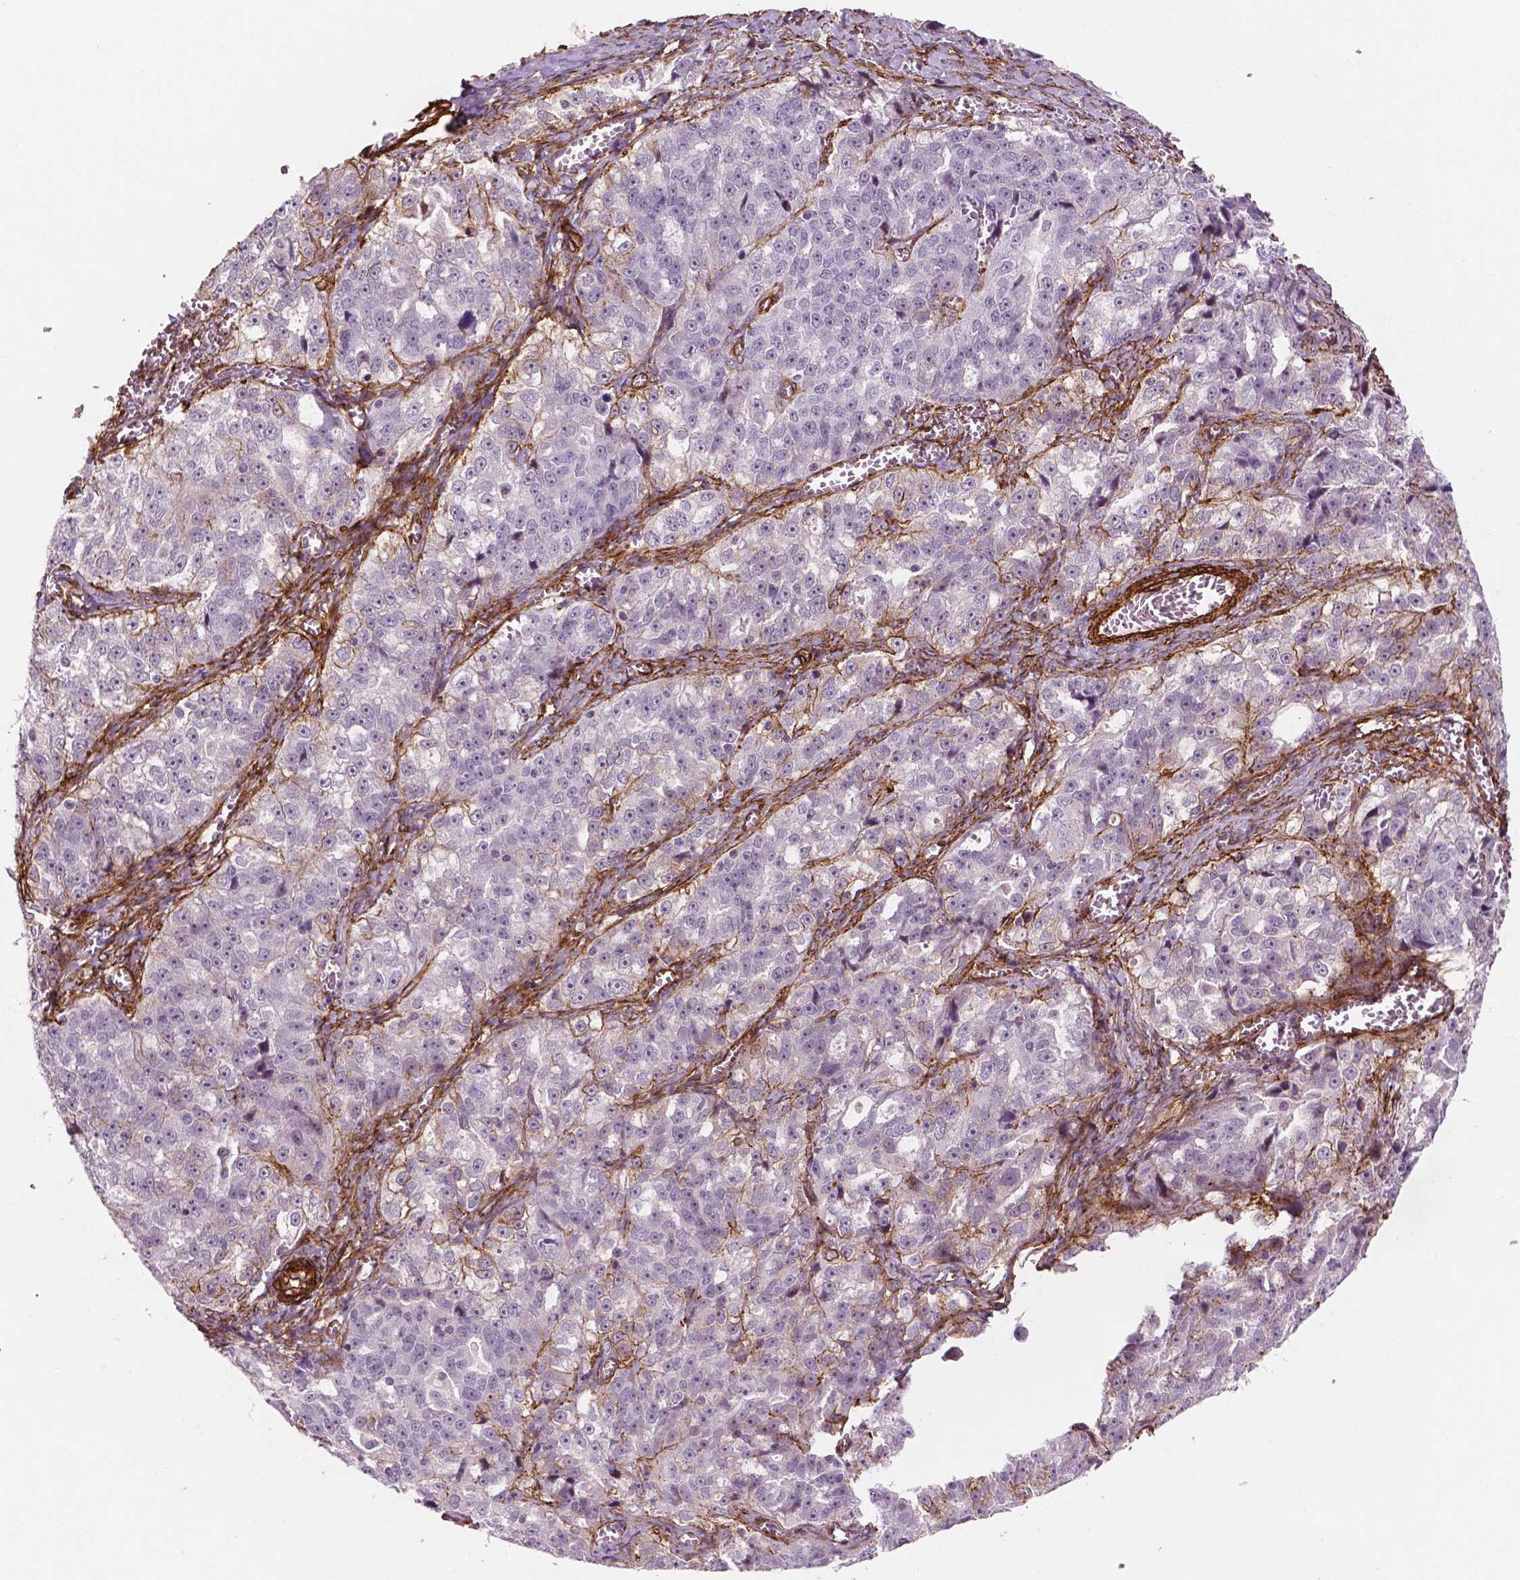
{"staining": {"intensity": "negative", "quantity": "none", "location": "none"}, "tissue": "ovarian cancer", "cell_type": "Tumor cells", "image_type": "cancer", "snomed": [{"axis": "morphology", "description": "Cystadenocarcinoma, serous, NOS"}, {"axis": "topography", "description": "Ovary"}], "caption": "Serous cystadenocarcinoma (ovarian) was stained to show a protein in brown. There is no significant positivity in tumor cells. (DAB (3,3'-diaminobenzidine) immunohistochemistry with hematoxylin counter stain).", "gene": "EGFL8", "patient": {"sex": "female", "age": 51}}